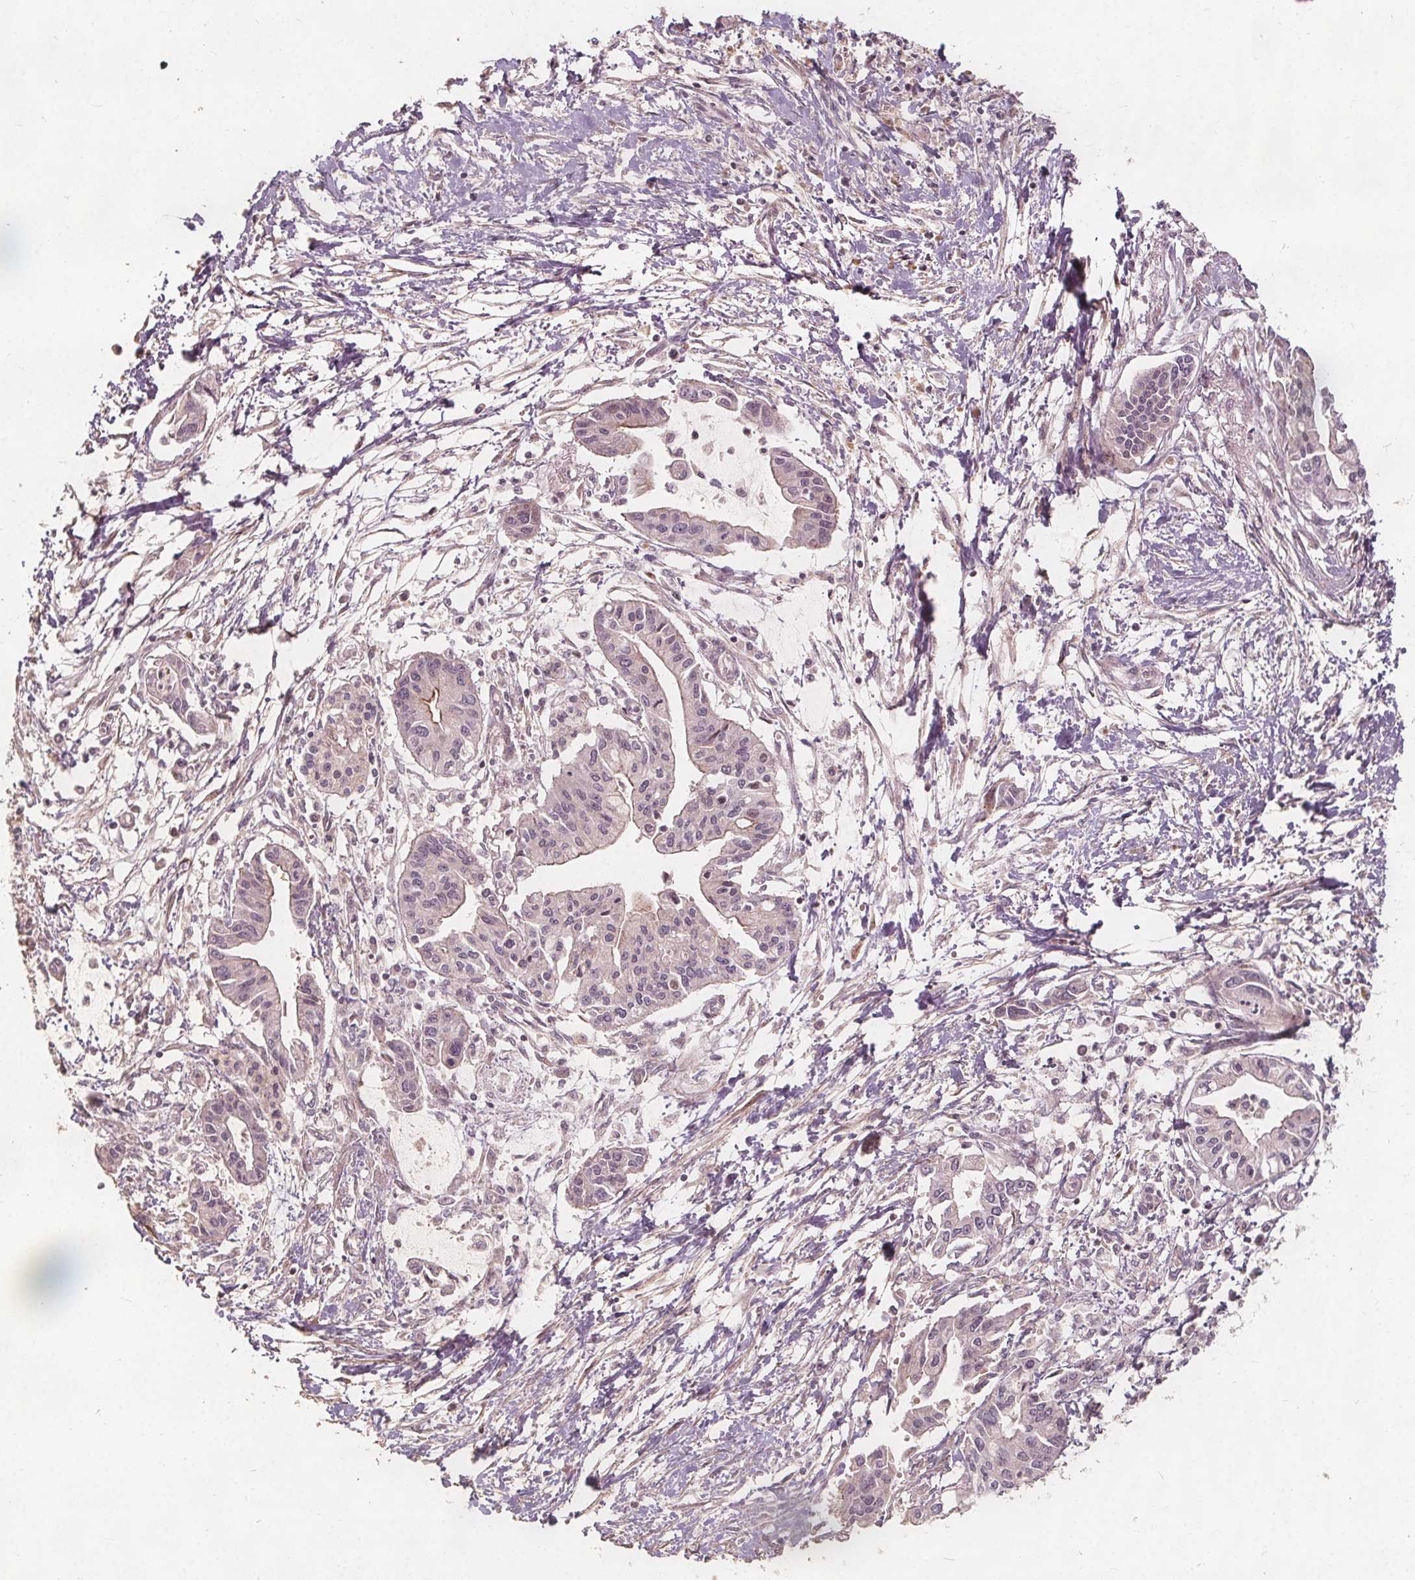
{"staining": {"intensity": "weak", "quantity": "<25%", "location": "cytoplasmic/membranous"}, "tissue": "pancreatic cancer", "cell_type": "Tumor cells", "image_type": "cancer", "snomed": [{"axis": "morphology", "description": "Adenocarcinoma, NOS"}, {"axis": "topography", "description": "Pancreas"}], "caption": "Tumor cells show no significant protein staining in pancreatic cancer.", "gene": "PTPRT", "patient": {"sex": "male", "age": 60}}